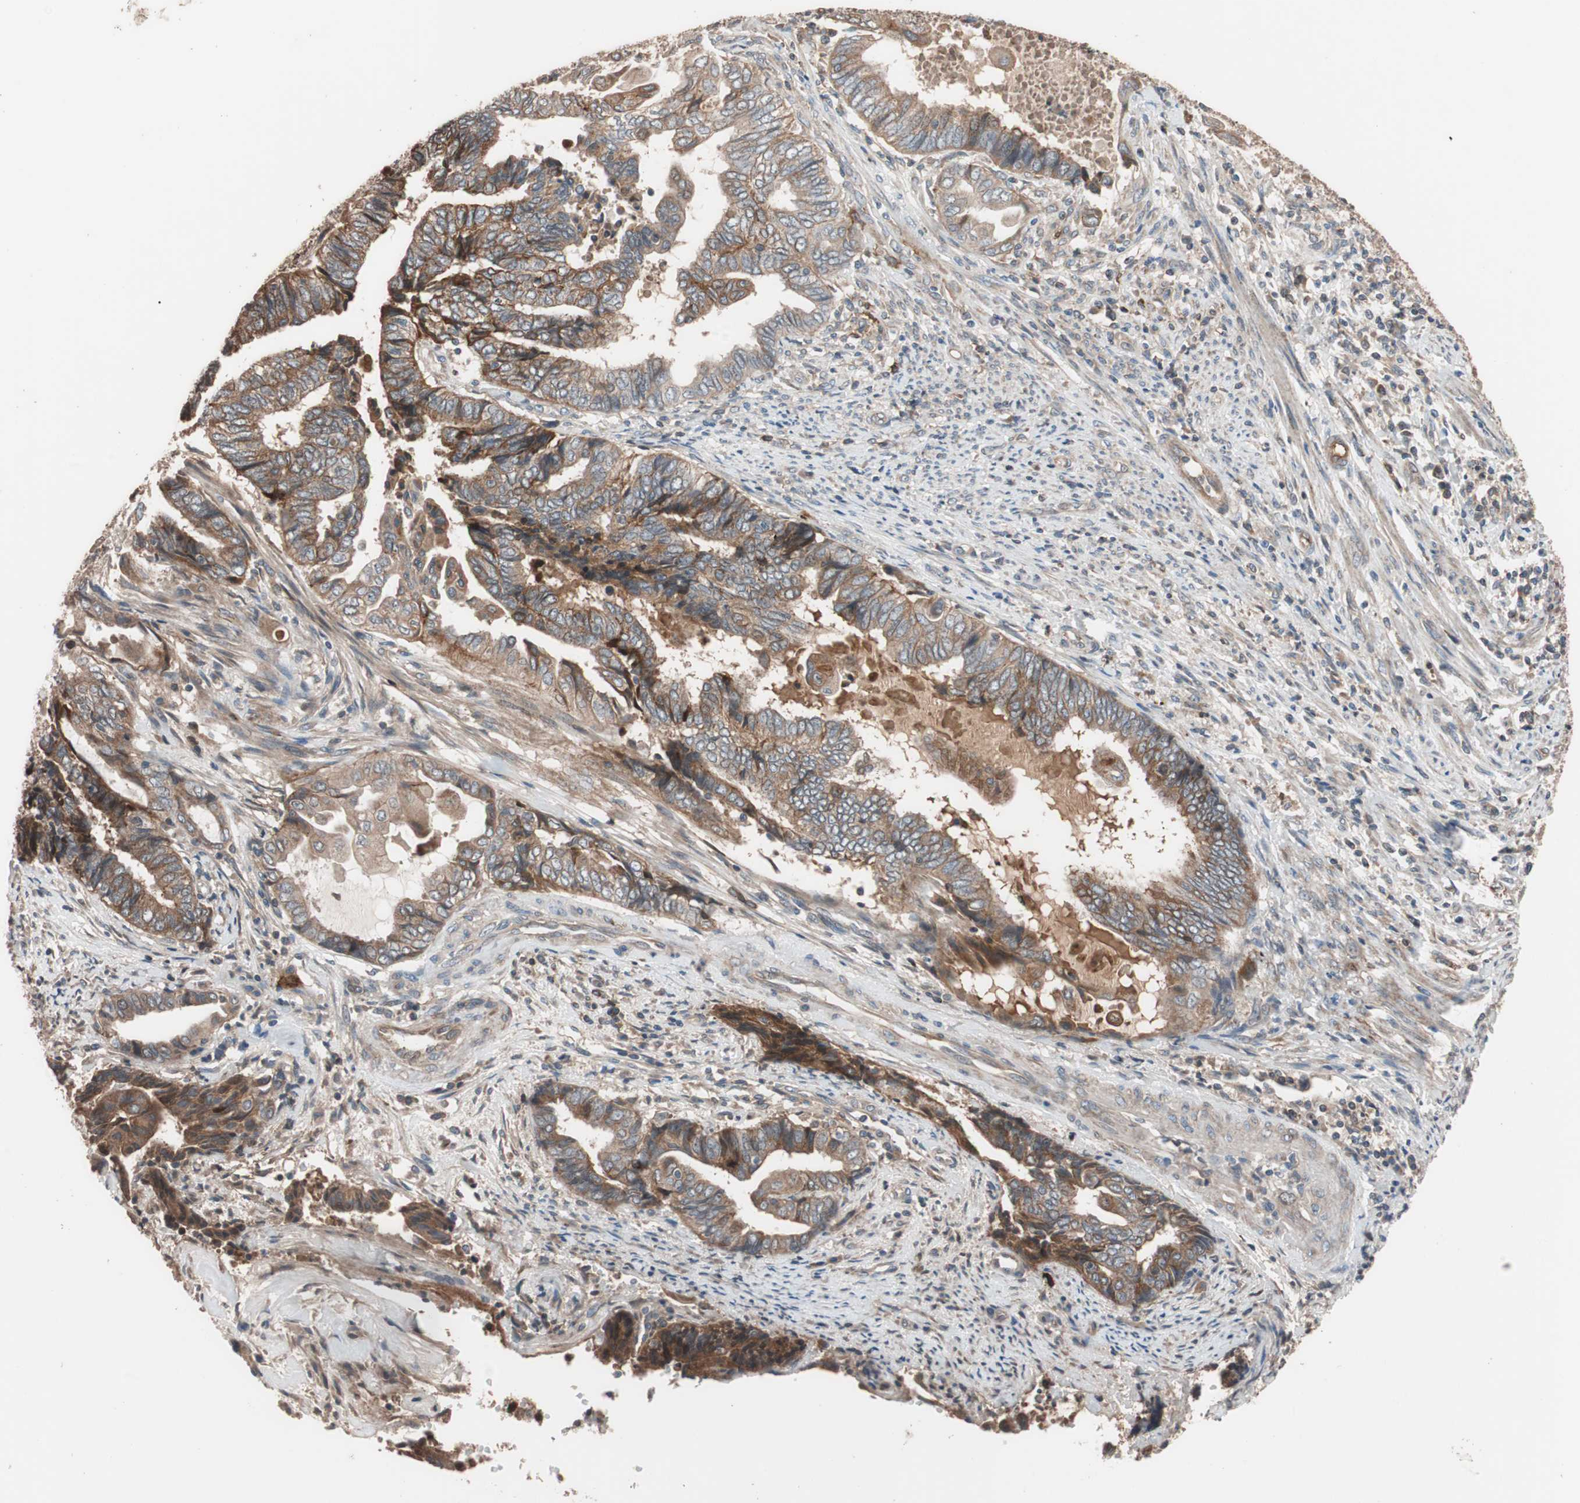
{"staining": {"intensity": "strong", "quantity": ">75%", "location": "cytoplasmic/membranous"}, "tissue": "endometrial cancer", "cell_type": "Tumor cells", "image_type": "cancer", "snomed": [{"axis": "morphology", "description": "Adenocarcinoma, NOS"}, {"axis": "topography", "description": "Uterus"}, {"axis": "topography", "description": "Endometrium"}], "caption": "Endometrial cancer stained for a protein reveals strong cytoplasmic/membranous positivity in tumor cells.", "gene": "SDC4", "patient": {"sex": "female", "age": 70}}